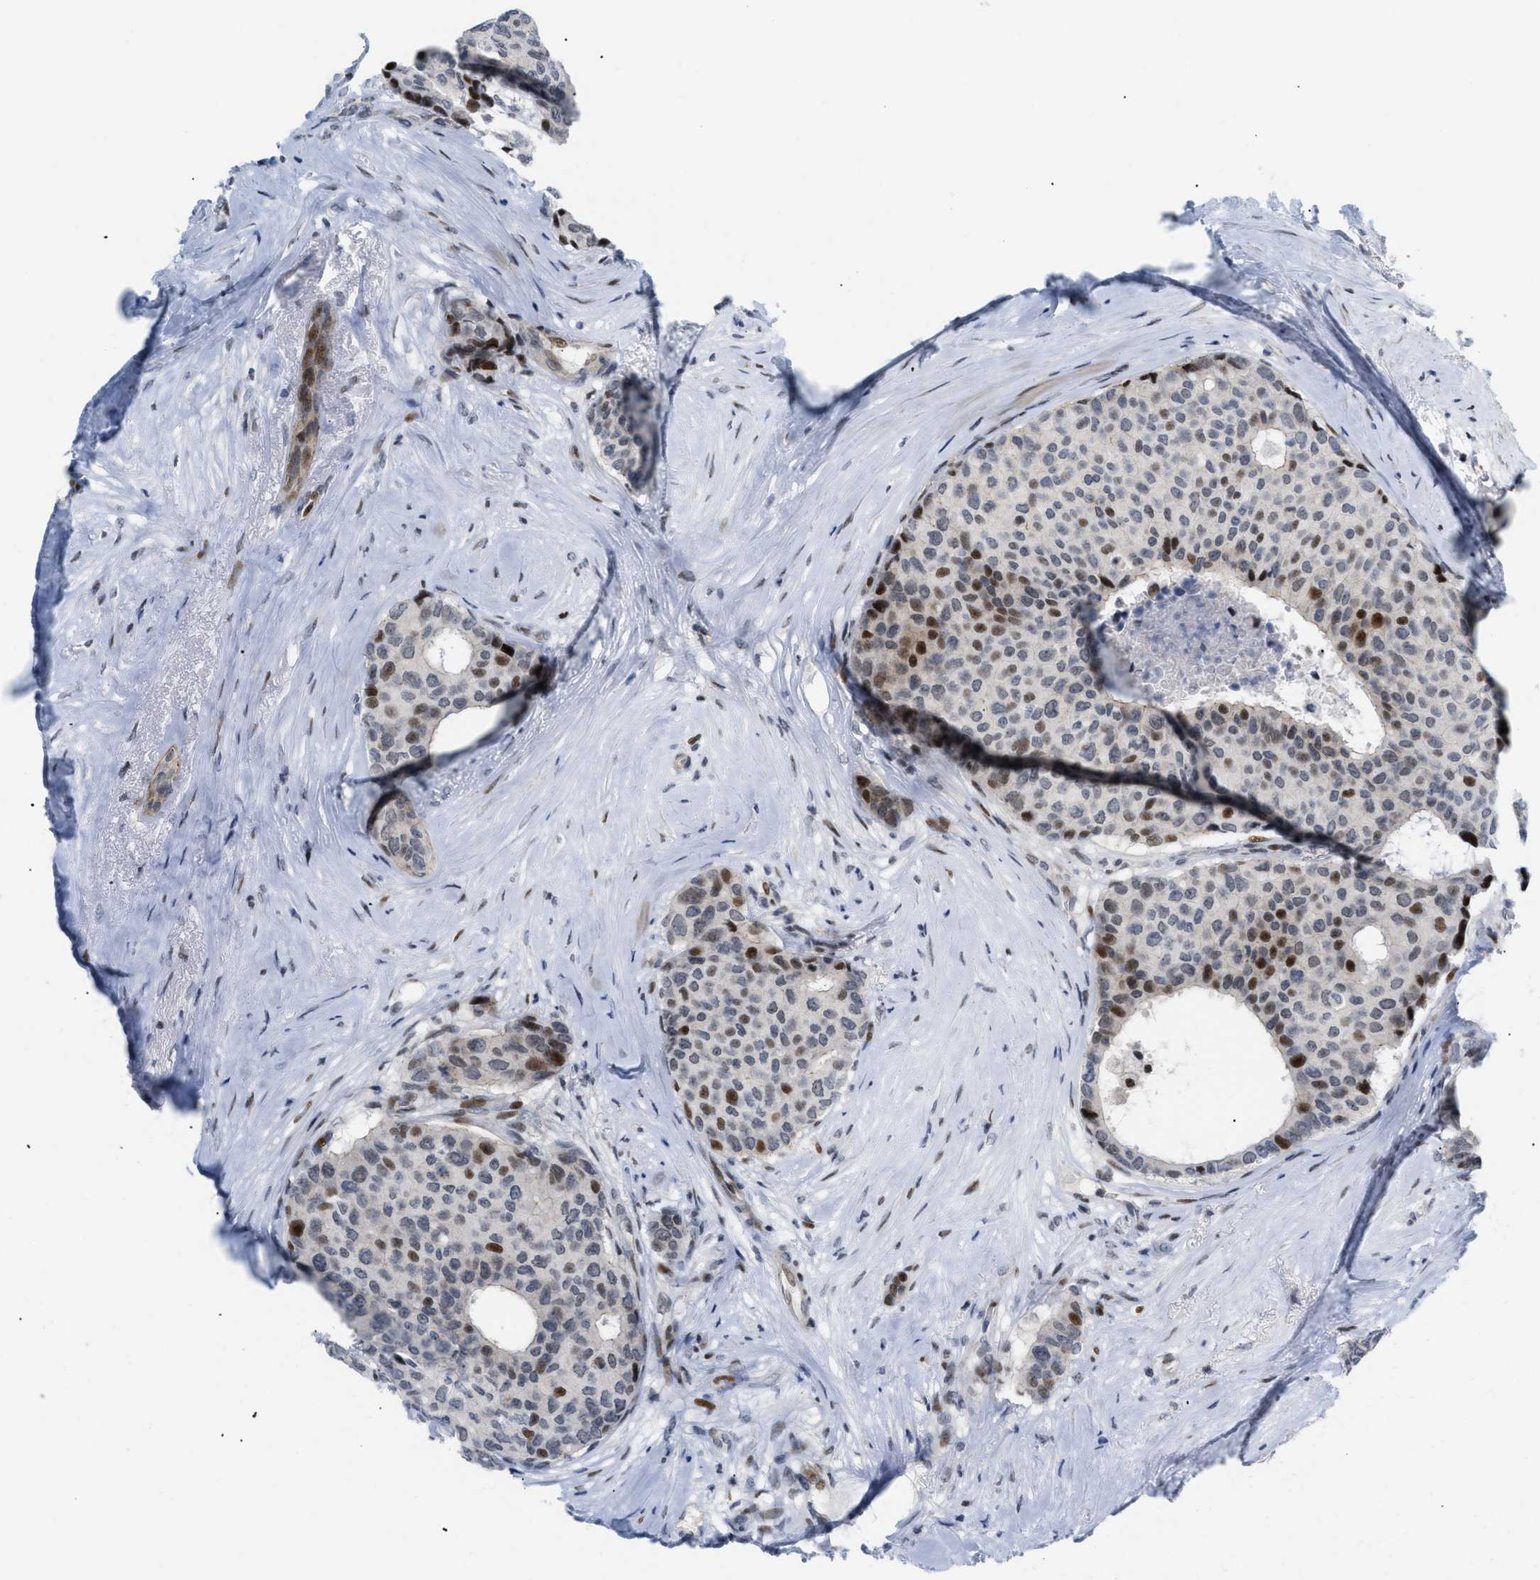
{"staining": {"intensity": "strong", "quantity": "<25%", "location": "nuclear"}, "tissue": "breast cancer", "cell_type": "Tumor cells", "image_type": "cancer", "snomed": [{"axis": "morphology", "description": "Duct carcinoma"}, {"axis": "topography", "description": "Breast"}], "caption": "Immunohistochemistry micrograph of human breast cancer (infiltrating ductal carcinoma) stained for a protein (brown), which exhibits medium levels of strong nuclear expression in approximately <25% of tumor cells.", "gene": "MED1", "patient": {"sex": "female", "age": 75}}